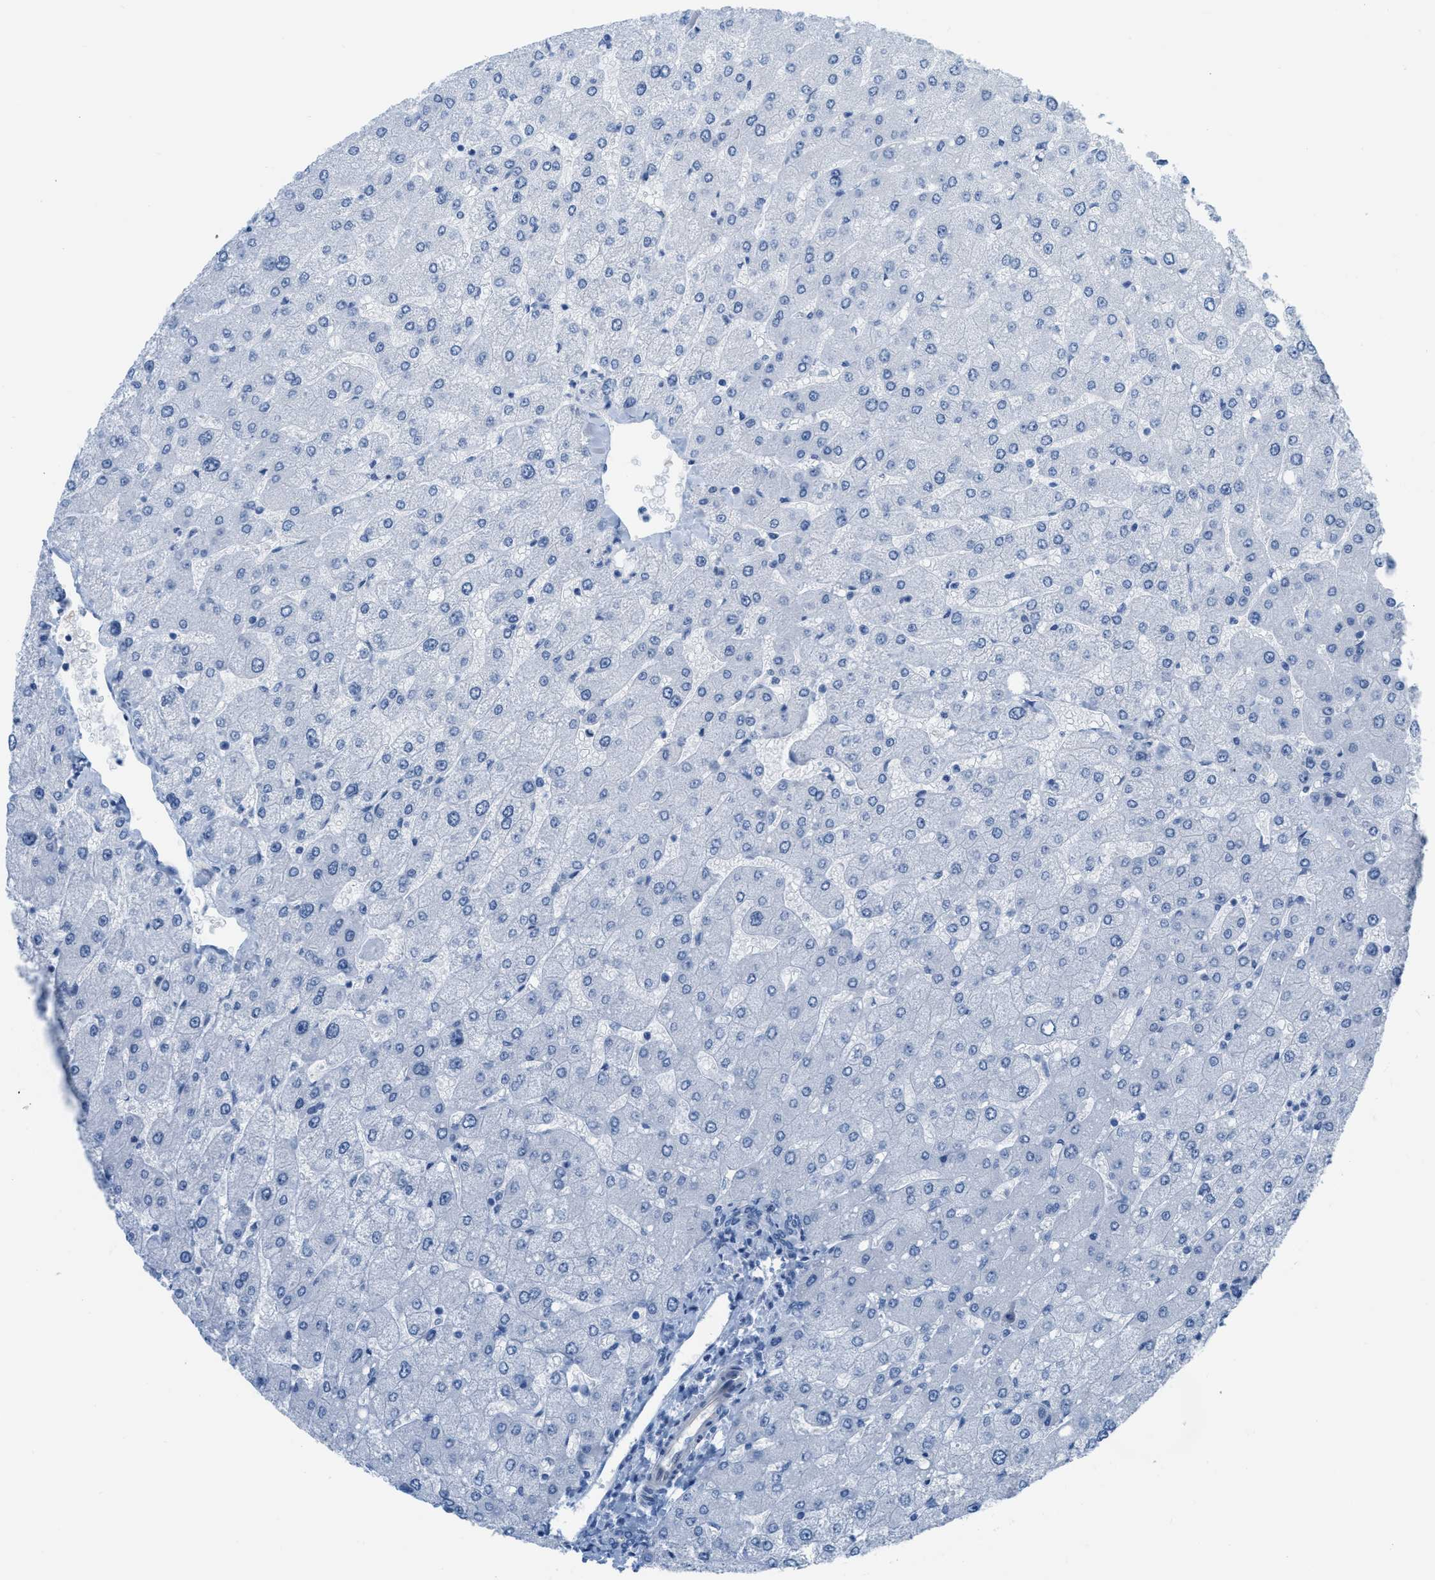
{"staining": {"intensity": "negative", "quantity": "none", "location": "none"}, "tissue": "liver", "cell_type": "Cholangiocytes", "image_type": "normal", "snomed": [{"axis": "morphology", "description": "Normal tissue, NOS"}, {"axis": "topography", "description": "Liver"}], "caption": "Immunohistochemistry photomicrograph of unremarkable liver: human liver stained with DAB reveals no significant protein staining in cholangiocytes. The staining is performed using DAB (3,3'-diaminobenzidine) brown chromogen with nuclei counter-stained in using hematoxylin.", "gene": "SLC12A1", "patient": {"sex": "male", "age": 55}}